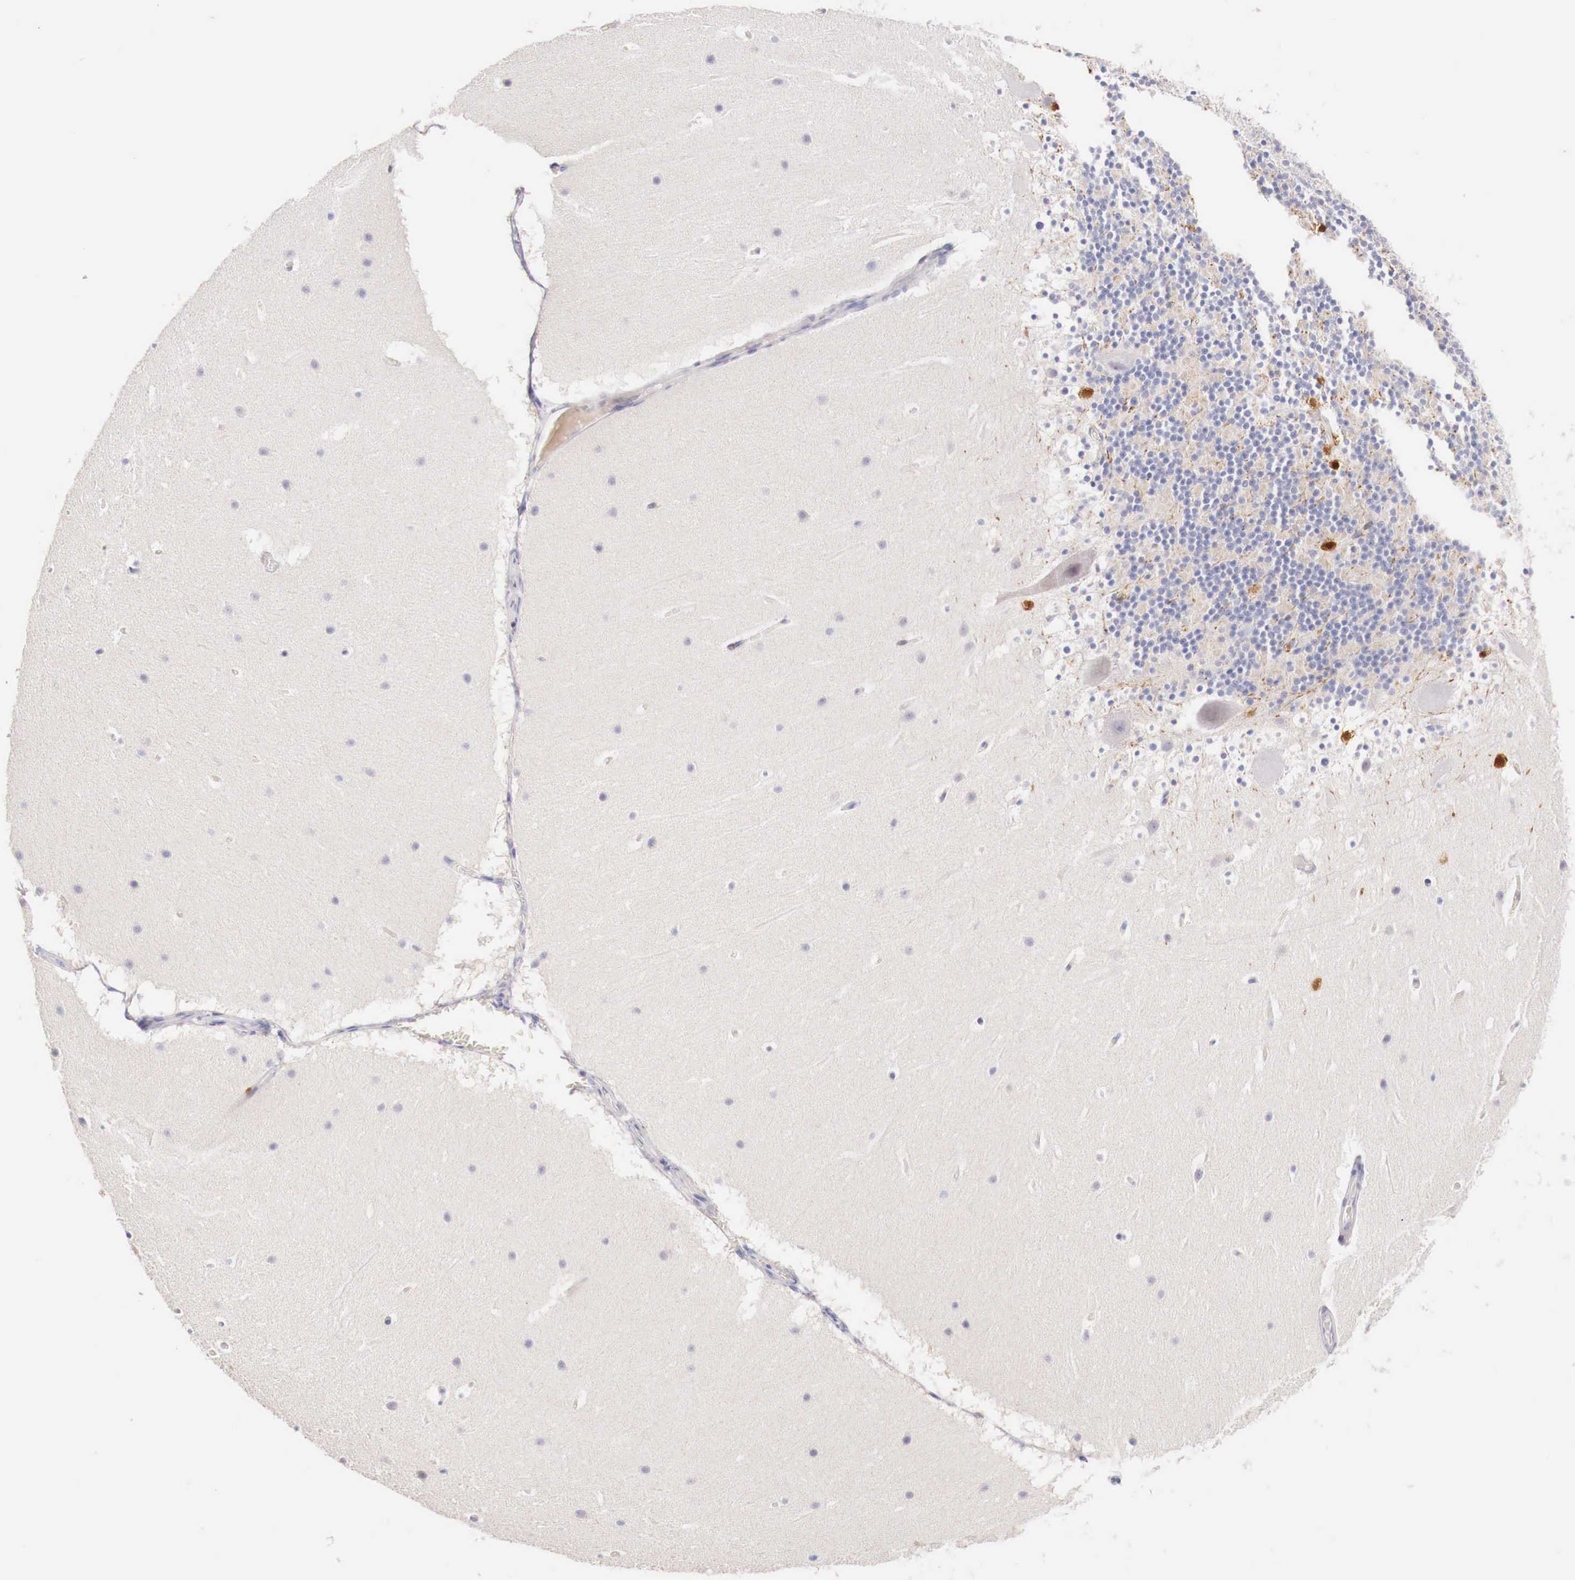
{"staining": {"intensity": "strong", "quantity": "<25%", "location": "cytoplasmic/membranous,nuclear"}, "tissue": "cerebellum", "cell_type": "Cells in granular layer", "image_type": "normal", "snomed": [{"axis": "morphology", "description": "Normal tissue, NOS"}, {"axis": "topography", "description": "Cerebellum"}], "caption": "This image shows immunohistochemistry (IHC) staining of unremarkable cerebellum, with medium strong cytoplasmic/membranous,nuclear positivity in about <25% of cells in granular layer.", "gene": "ITIH6", "patient": {"sex": "male", "age": 45}}